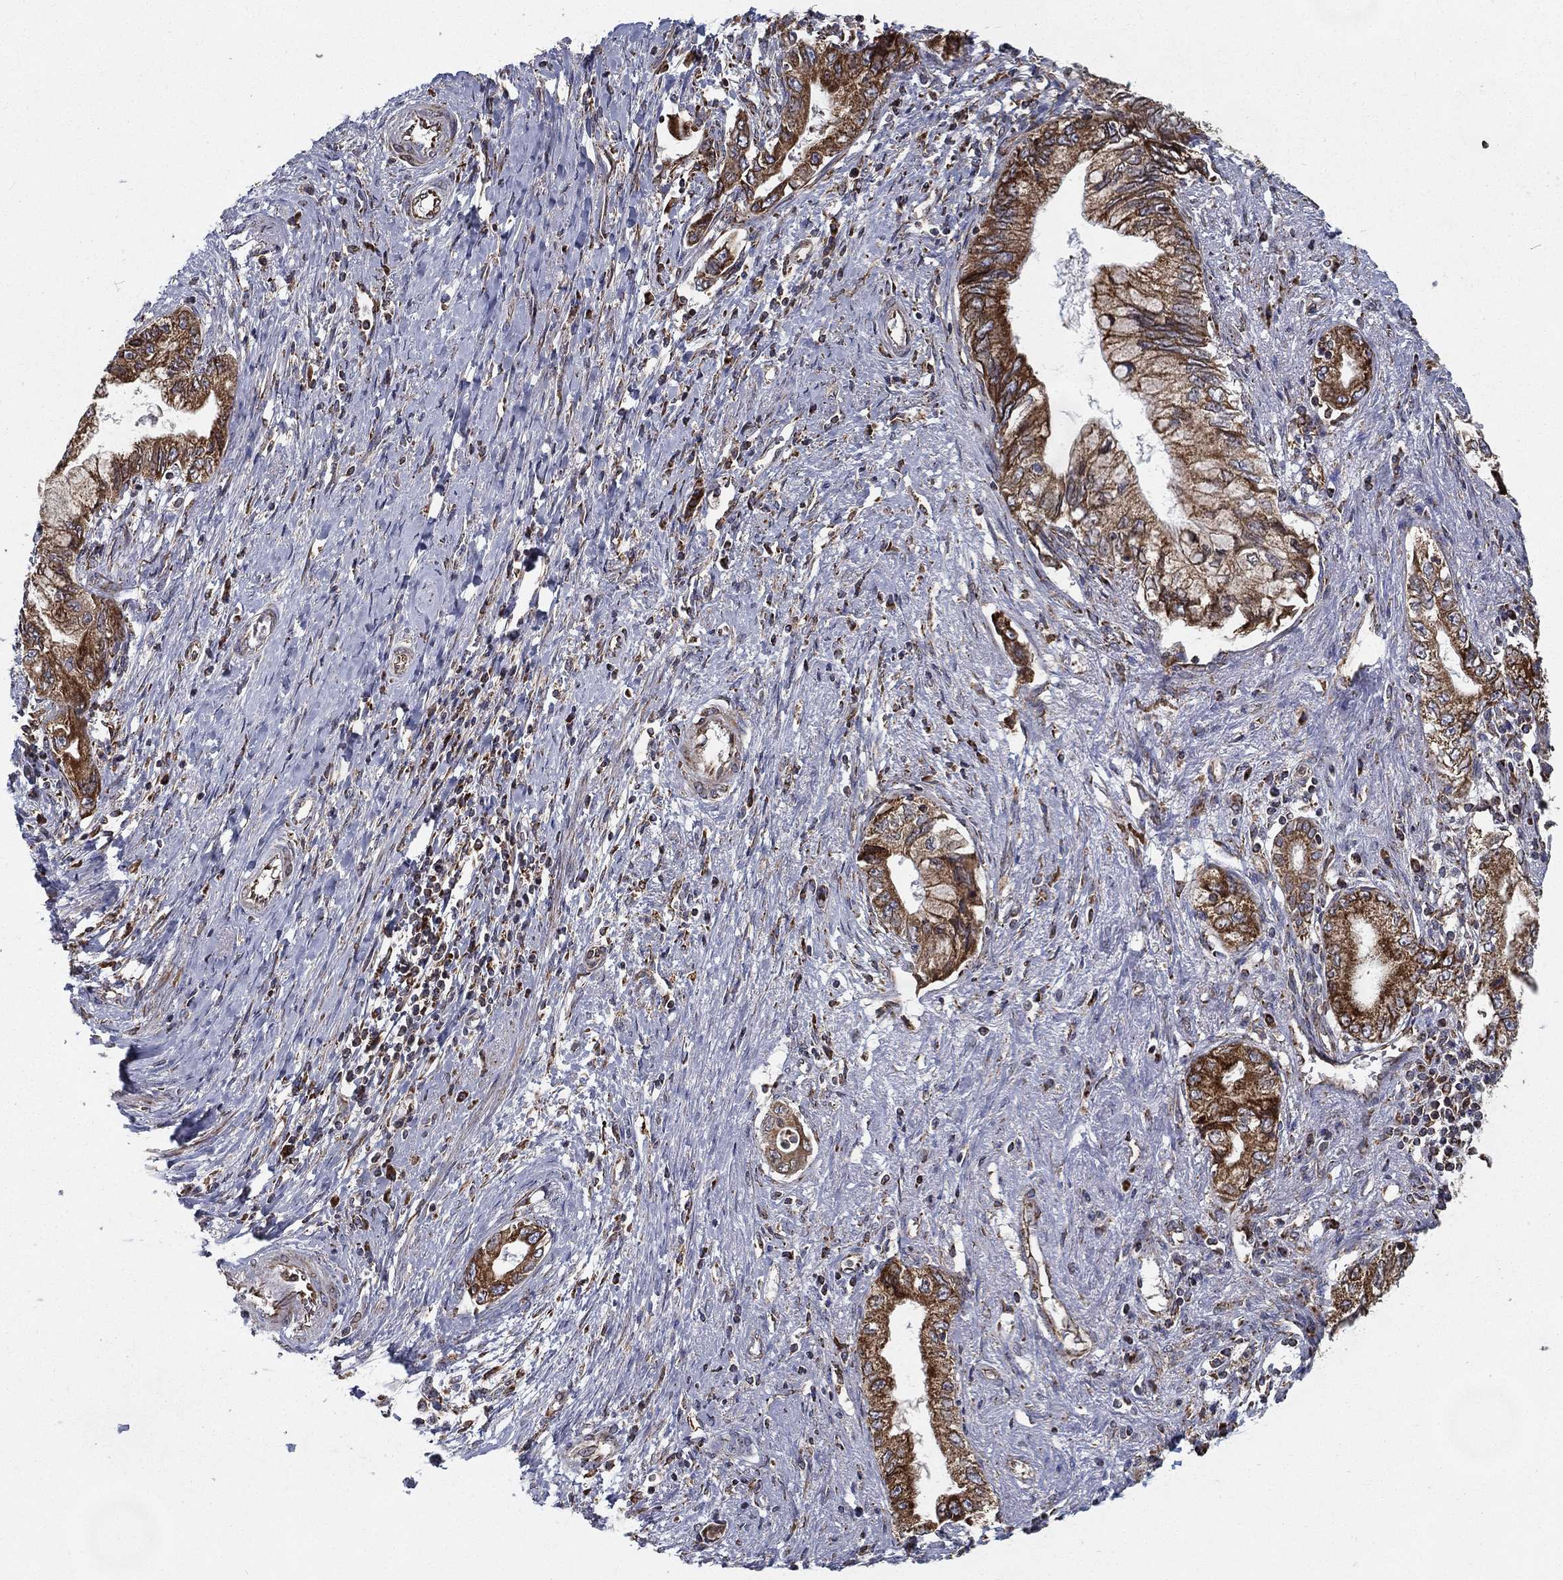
{"staining": {"intensity": "moderate", "quantity": ">75%", "location": "cytoplasmic/membranous"}, "tissue": "pancreatic cancer", "cell_type": "Tumor cells", "image_type": "cancer", "snomed": [{"axis": "morphology", "description": "Adenocarcinoma, NOS"}, {"axis": "topography", "description": "Pancreas"}], "caption": "Immunohistochemical staining of adenocarcinoma (pancreatic) displays moderate cytoplasmic/membranous protein expression in approximately >75% of tumor cells. (brown staining indicates protein expression, while blue staining denotes nuclei).", "gene": "MT-CYB", "patient": {"sex": "female", "age": 73}}